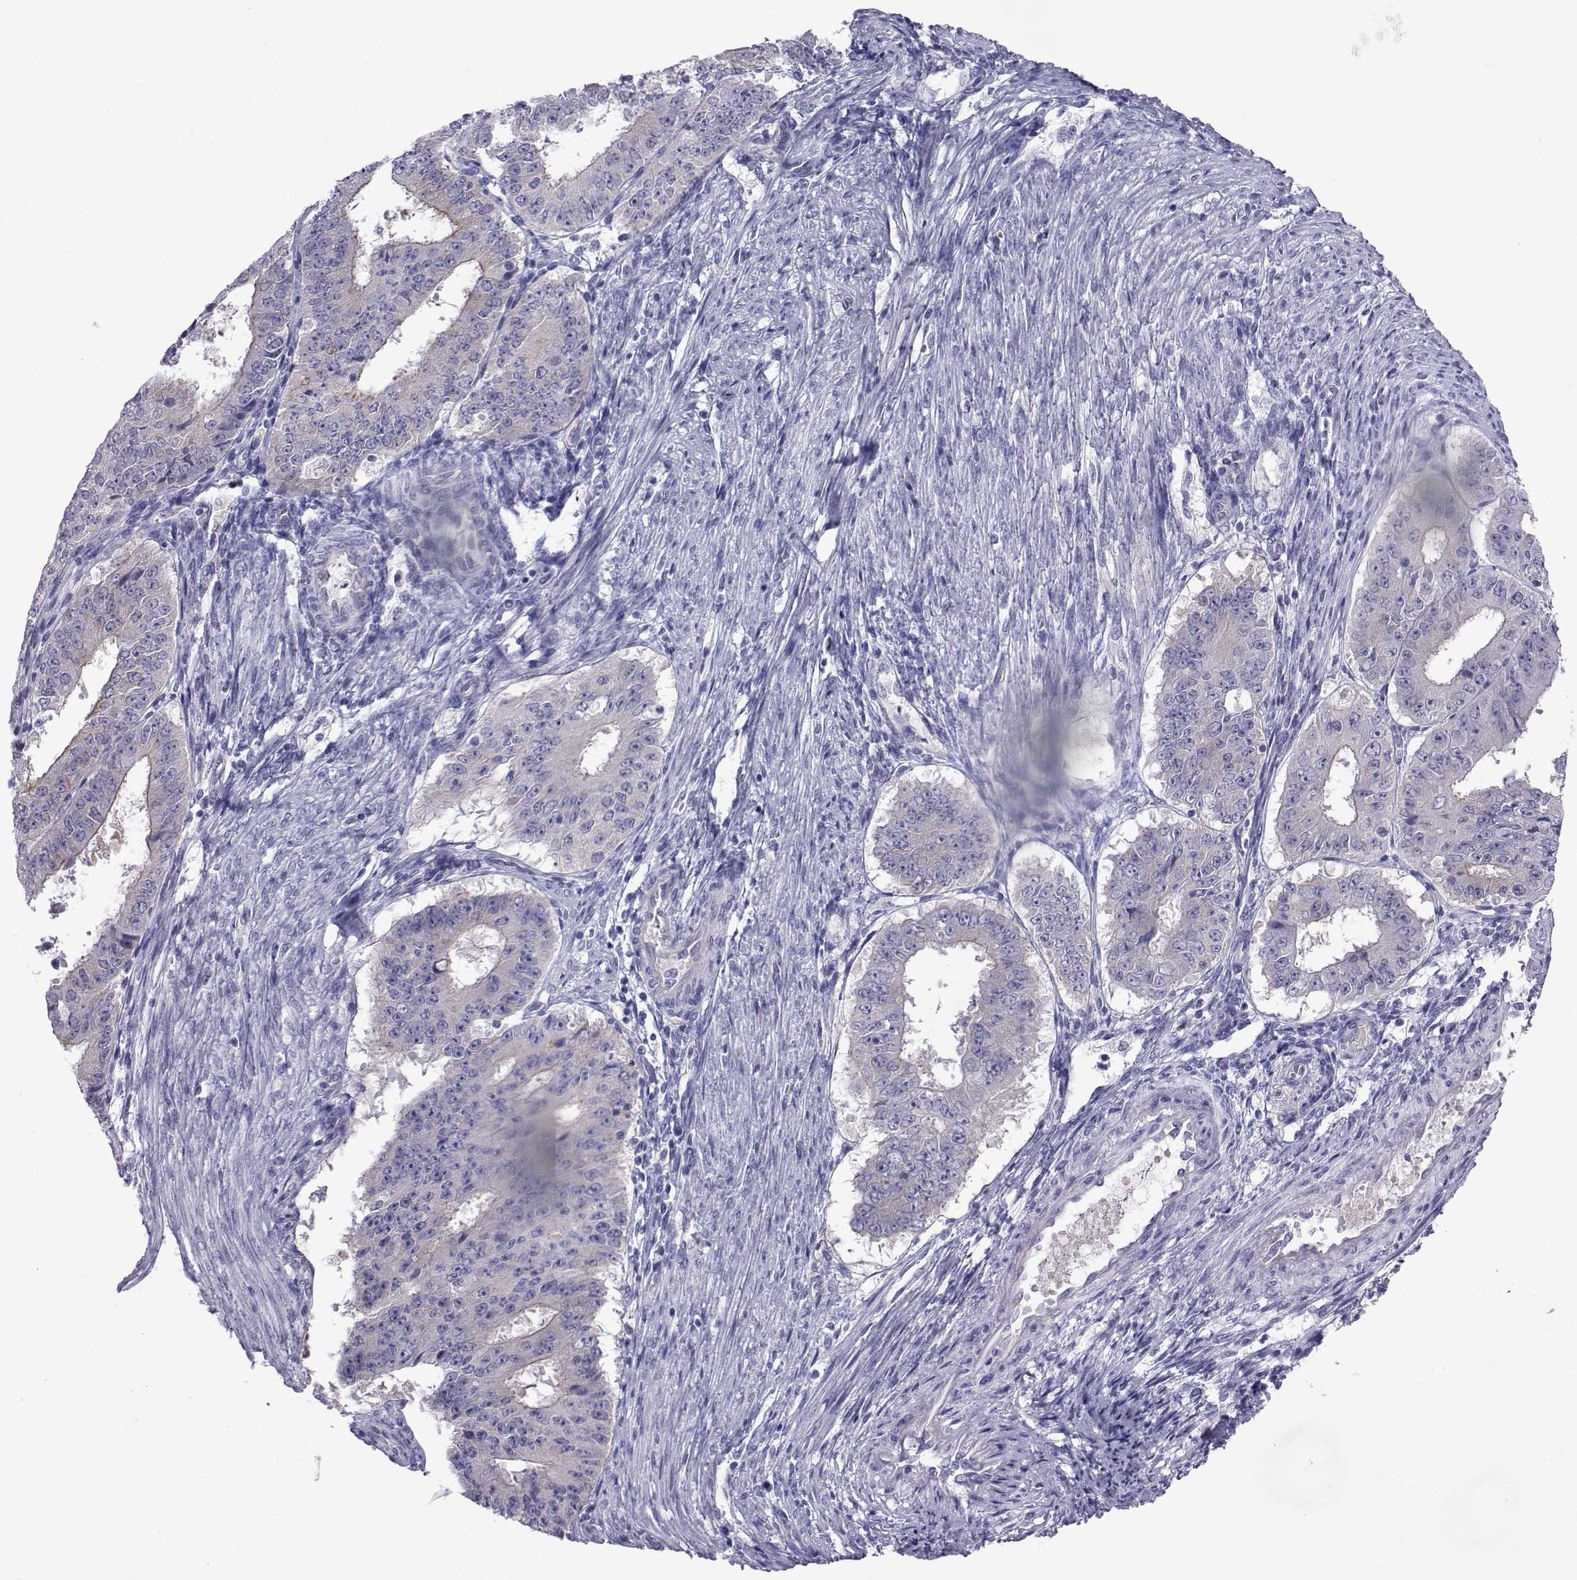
{"staining": {"intensity": "weak", "quantity": "25%-75%", "location": "cytoplasmic/membranous"}, "tissue": "ovarian cancer", "cell_type": "Tumor cells", "image_type": "cancer", "snomed": [{"axis": "morphology", "description": "Carcinoma, endometroid"}, {"axis": "topography", "description": "Ovary"}], "caption": "A brown stain highlights weak cytoplasmic/membranous expression of a protein in human ovarian endometroid carcinoma tumor cells.", "gene": "COL22A1", "patient": {"sex": "female", "age": 42}}